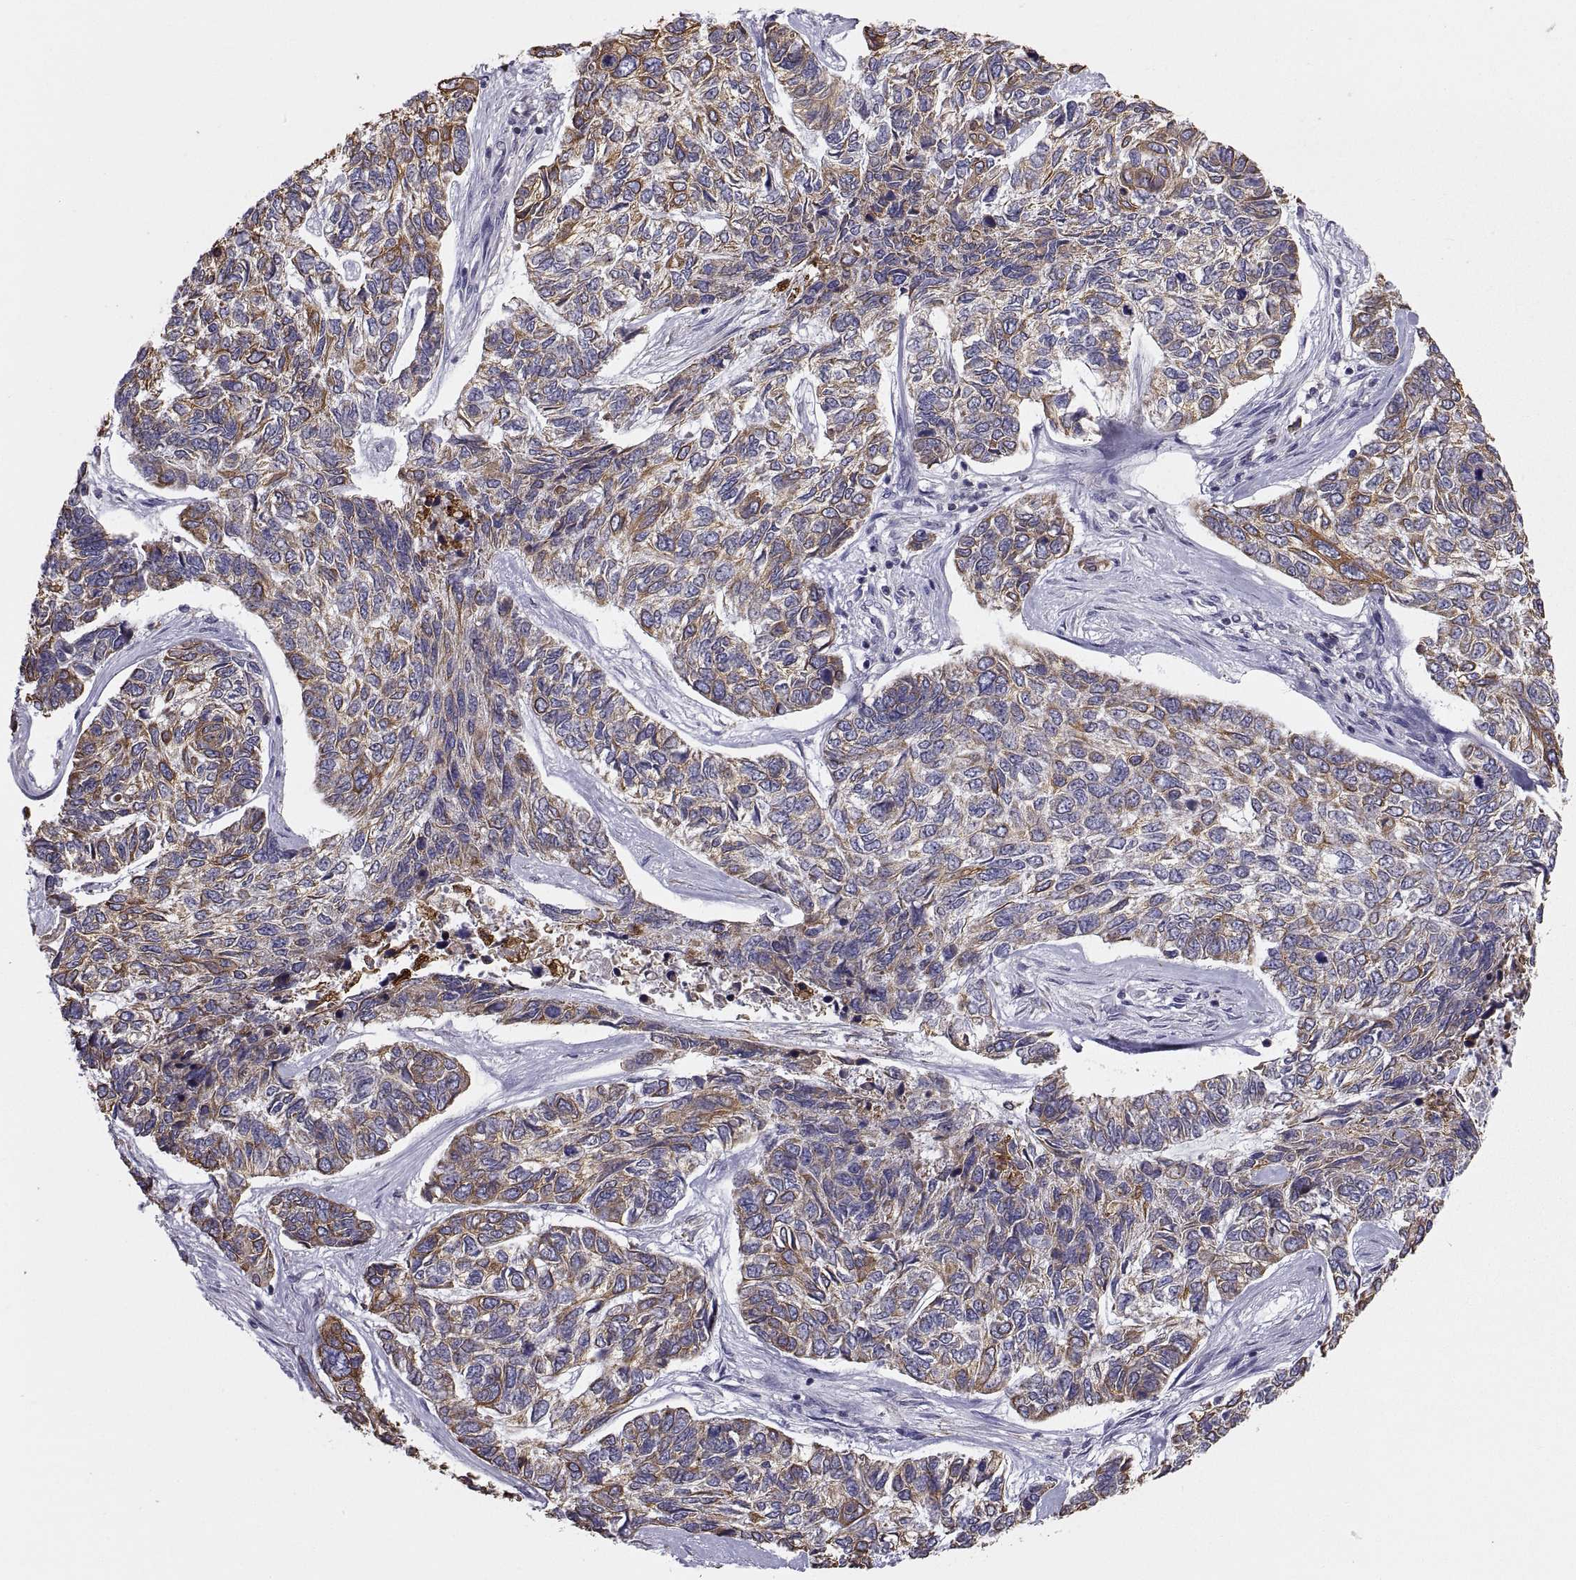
{"staining": {"intensity": "moderate", "quantity": "25%-75%", "location": "cytoplasmic/membranous"}, "tissue": "skin cancer", "cell_type": "Tumor cells", "image_type": "cancer", "snomed": [{"axis": "morphology", "description": "Basal cell carcinoma"}, {"axis": "topography", "description": "Skin"}], "caption": "There is medium levels of moderate cytoplasmic/membranous expression in tumor cells of skin cancer (basal cell carcinoma), as demonstrated by immunohistochemical staining (brown color).", "gene": "ERO1A", "patient": {"sex": "female", "age": 65}}